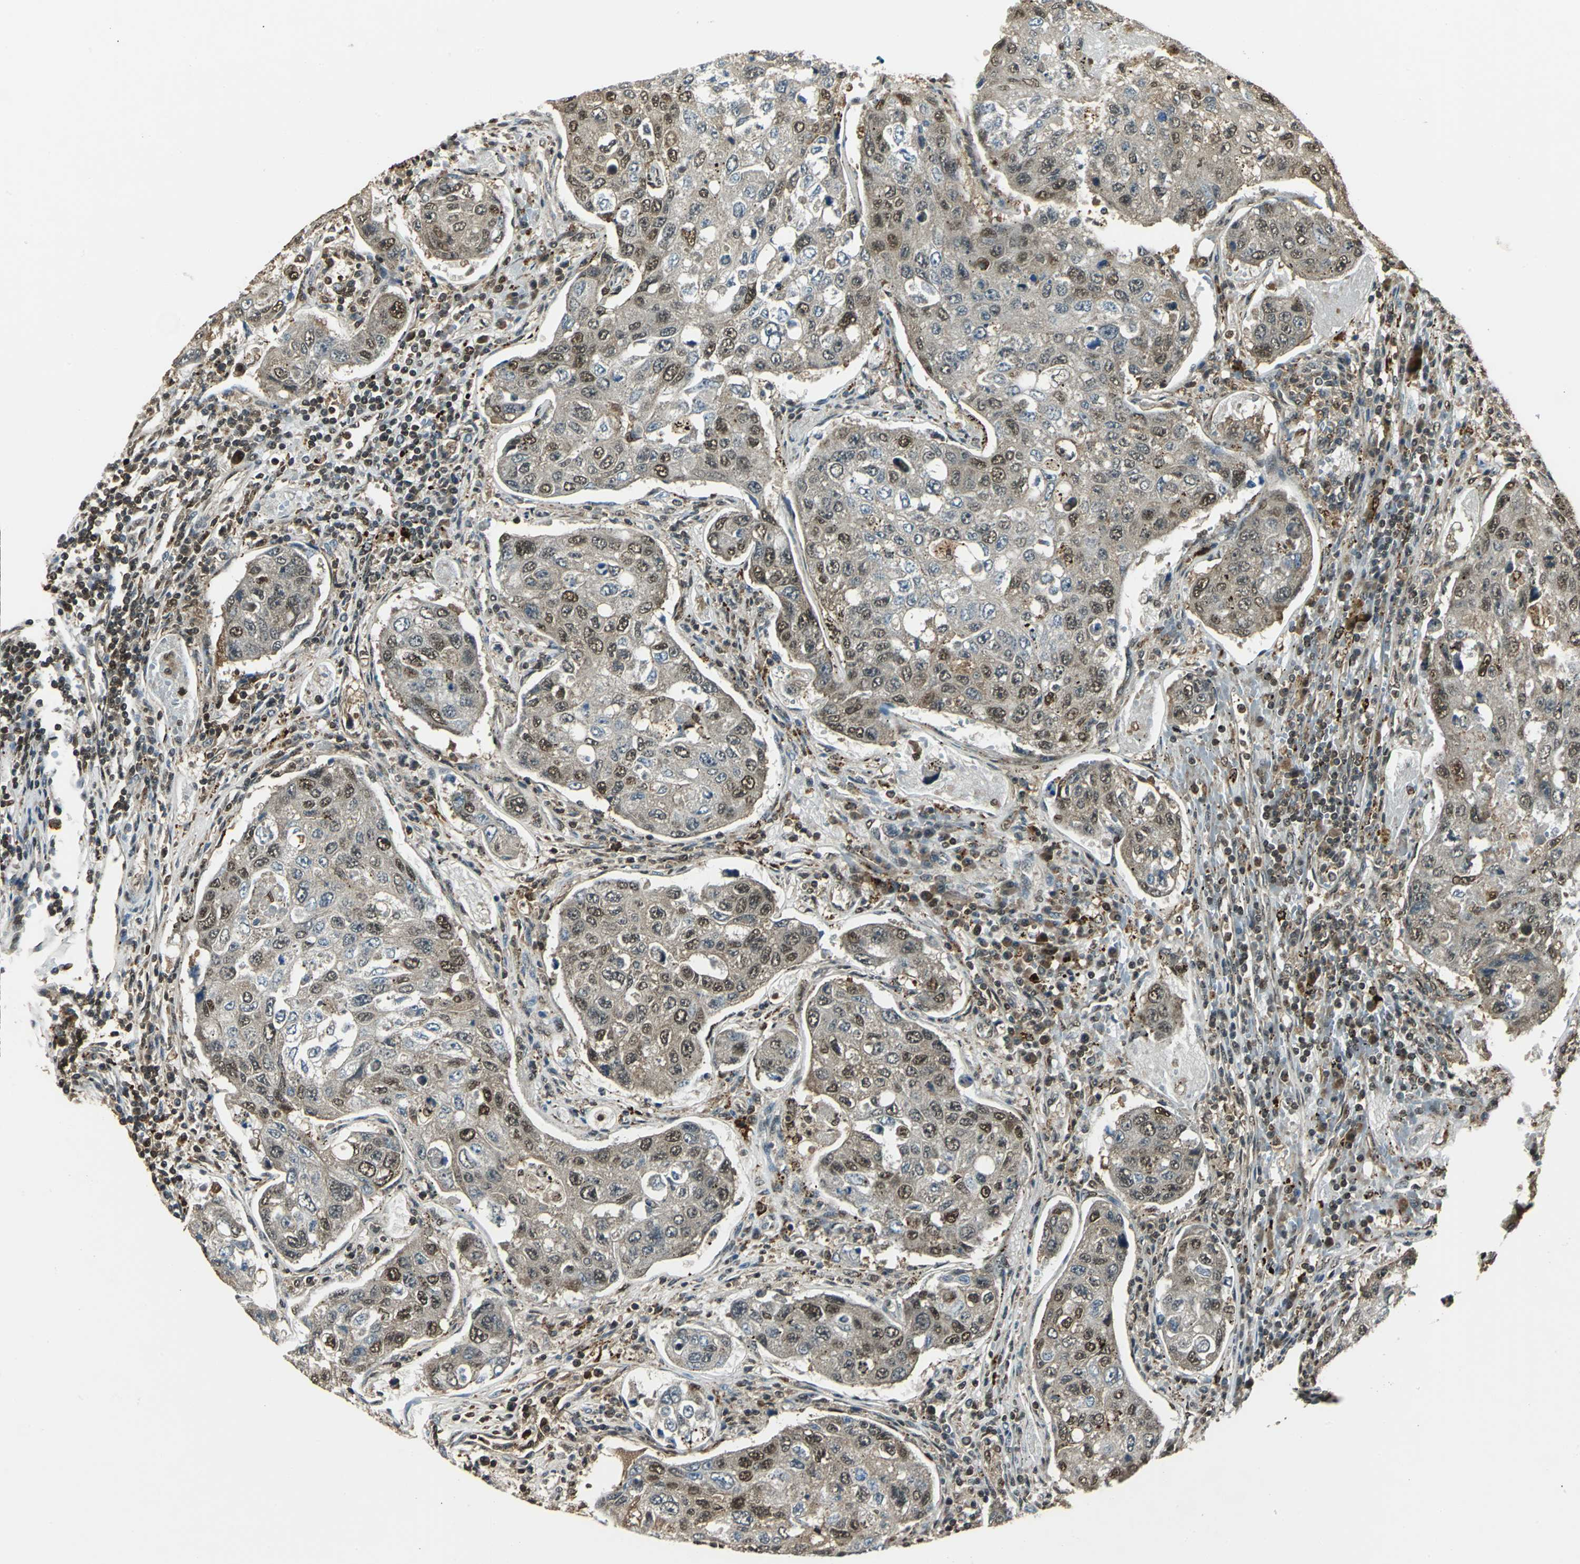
{"staining": {"intensity": "moderate", "quantity": ">75%", "location": "cytoplasmic/membranous,nuclear"}, "tissue": "urothelial cancer", "cell_type": "Tumor cells", "image_type": "cancer", "snomed": [{"axis": "morphology", "description": "Urothelial carcinoma, High grade"}, {"axis": "topography", "description": "Lymph node"}, {"axis": "topography", "description": "Urinary bladder"}], "caption": "Immunohistochemical staining of urothelial carcinoma (high-grade) exhibits medium levels of moderate cytoplasmic/membranous and nuclear protein positivity in about >75% of tumor cells.", "gene": "PPP1R13L", "patient": {"sex": "male", "age": 51}}